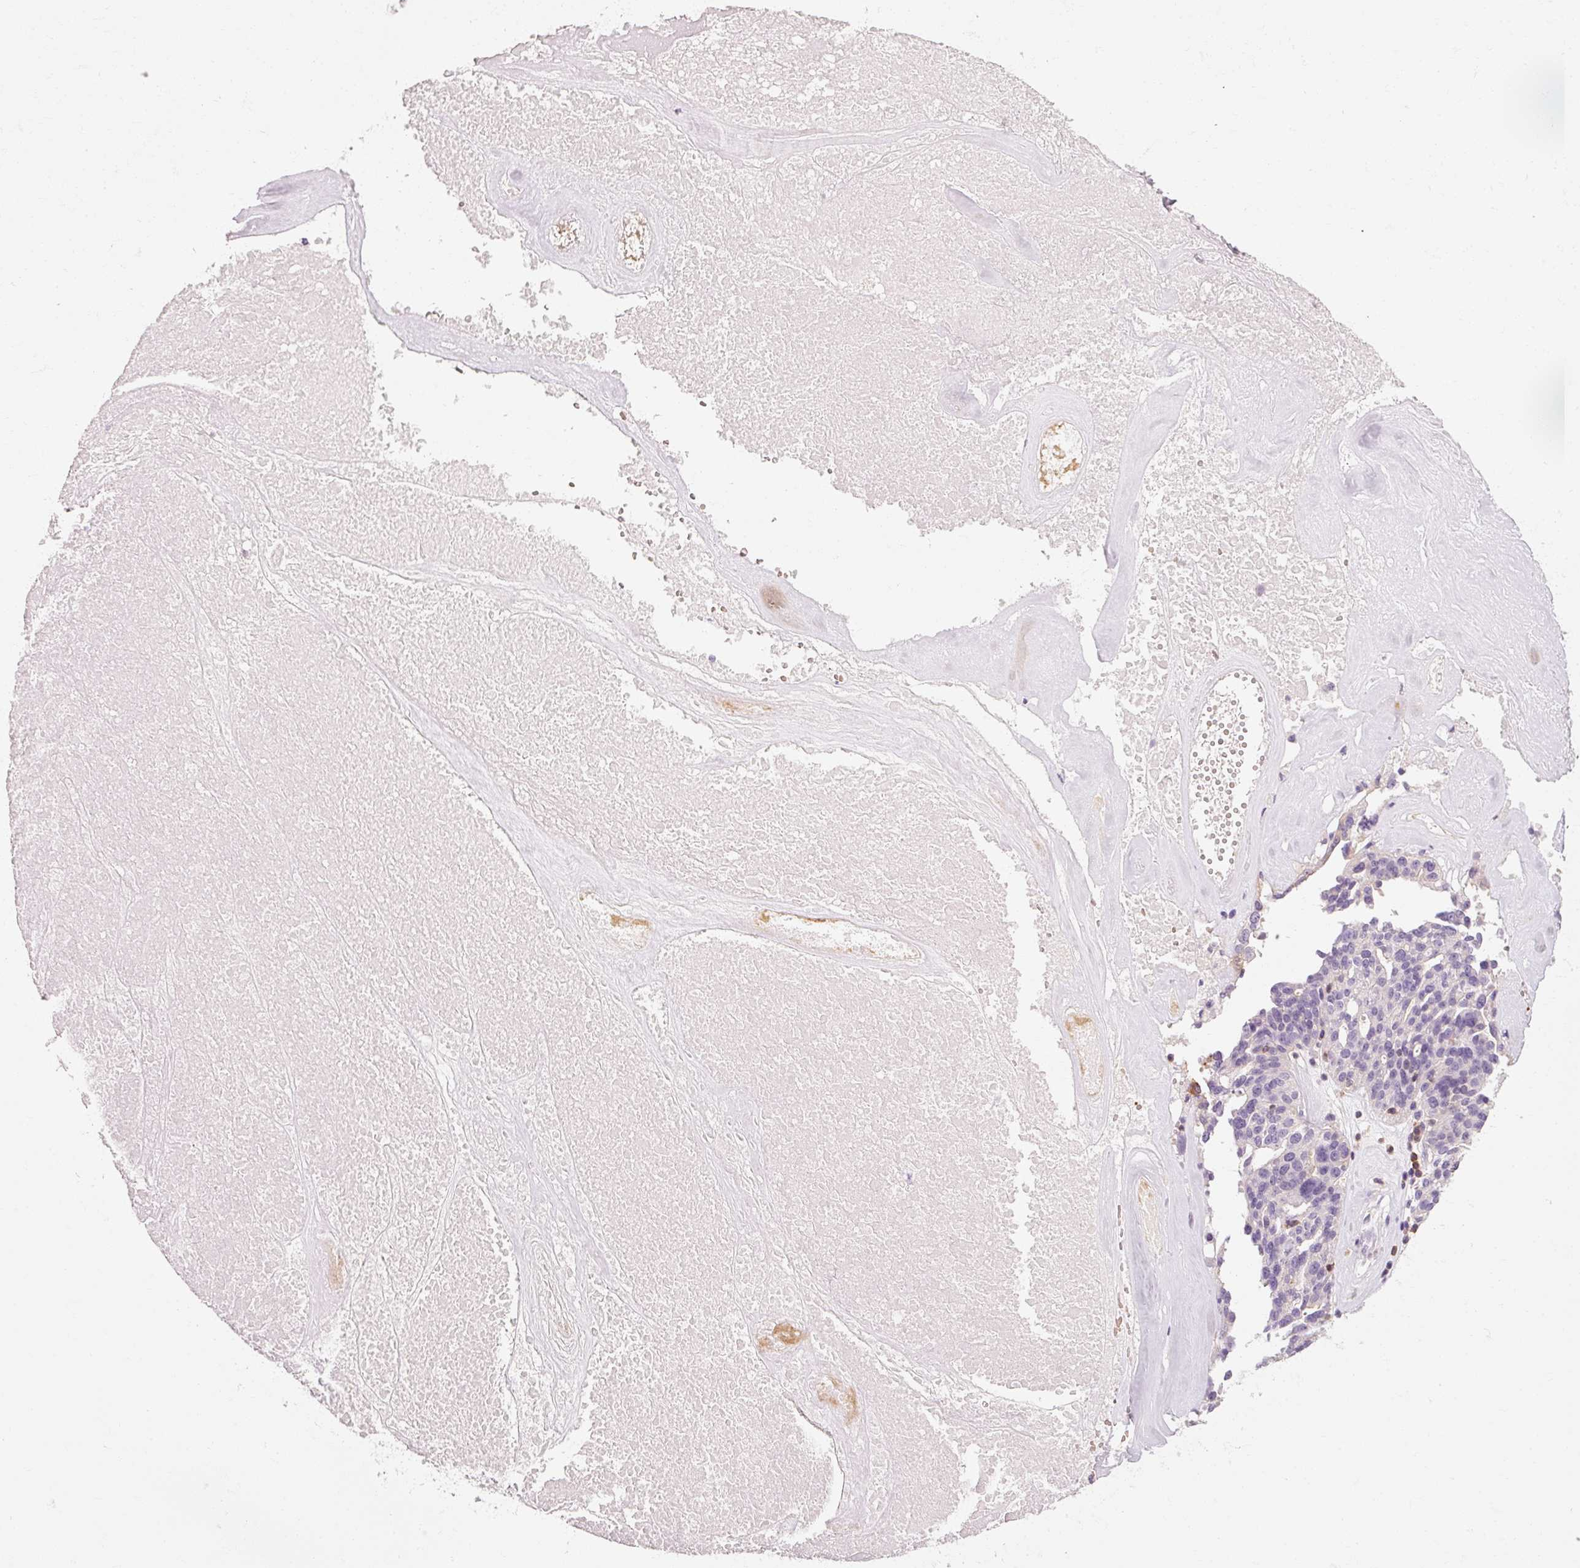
{"staining": {"intensity": "moderate", "quantity": "<25%", "location": "cytoplasmic/membranous"}, "tissue": "ovarian cancer", "cell_type": "Tumor cells", "image_type": "cancer", "snomed": [{"axis": "morphology", "description": "Cystadenocarcinoma, serous, NOS"}, {"axis": "topography", "description": "Ovary"}], "caption": "Immunohistochemistry (IHC) photomicrograph of ovarian serous cystadenocarcinoma stained for a protein (brown), which displays low levels of moderate cytoplasmic/membranous staining in about <25% of tumor cells.", "gene": "OR8K1", "patient": {"sex": "female", "age": 59}}